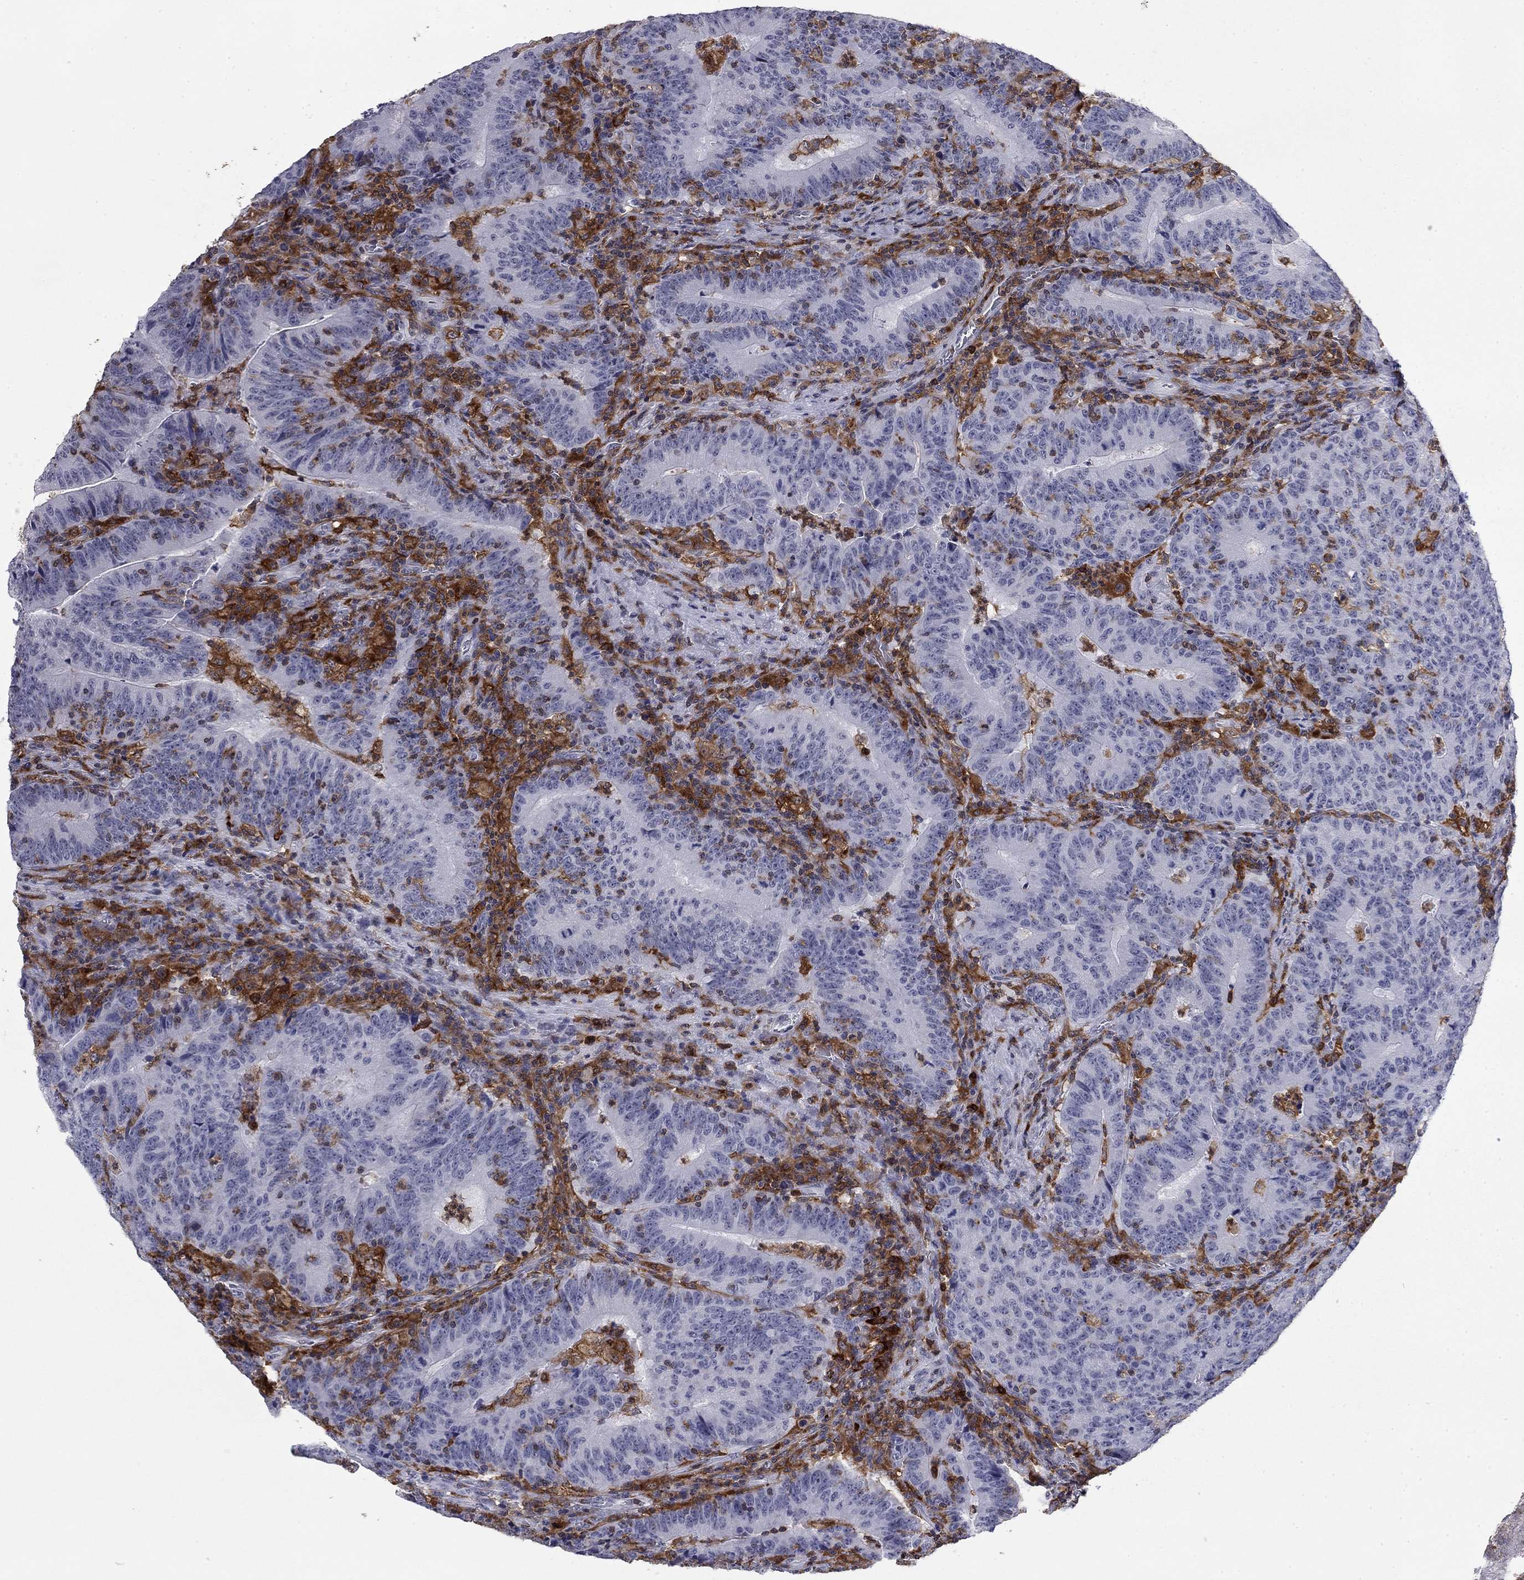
{"staining": {"intensity": "negative", "quantity": "none", "location": "none"}, "tissue": "colorectal cancer", "cell_type": "Tumor cells", "image_type": "cancer", "snomed": [{"axis": "morphology", "description": "Adenocarcinoma, NOS"}, {"axis": "topography", "description": "Colon"}], "caption": "Colorectal cancer (adenocarcinoma) stained for a protein using immunohistochemistry reveals no staining tumor cells.", "gene": "PLCB2", "patient": {"sex": "female", "age": 75}}